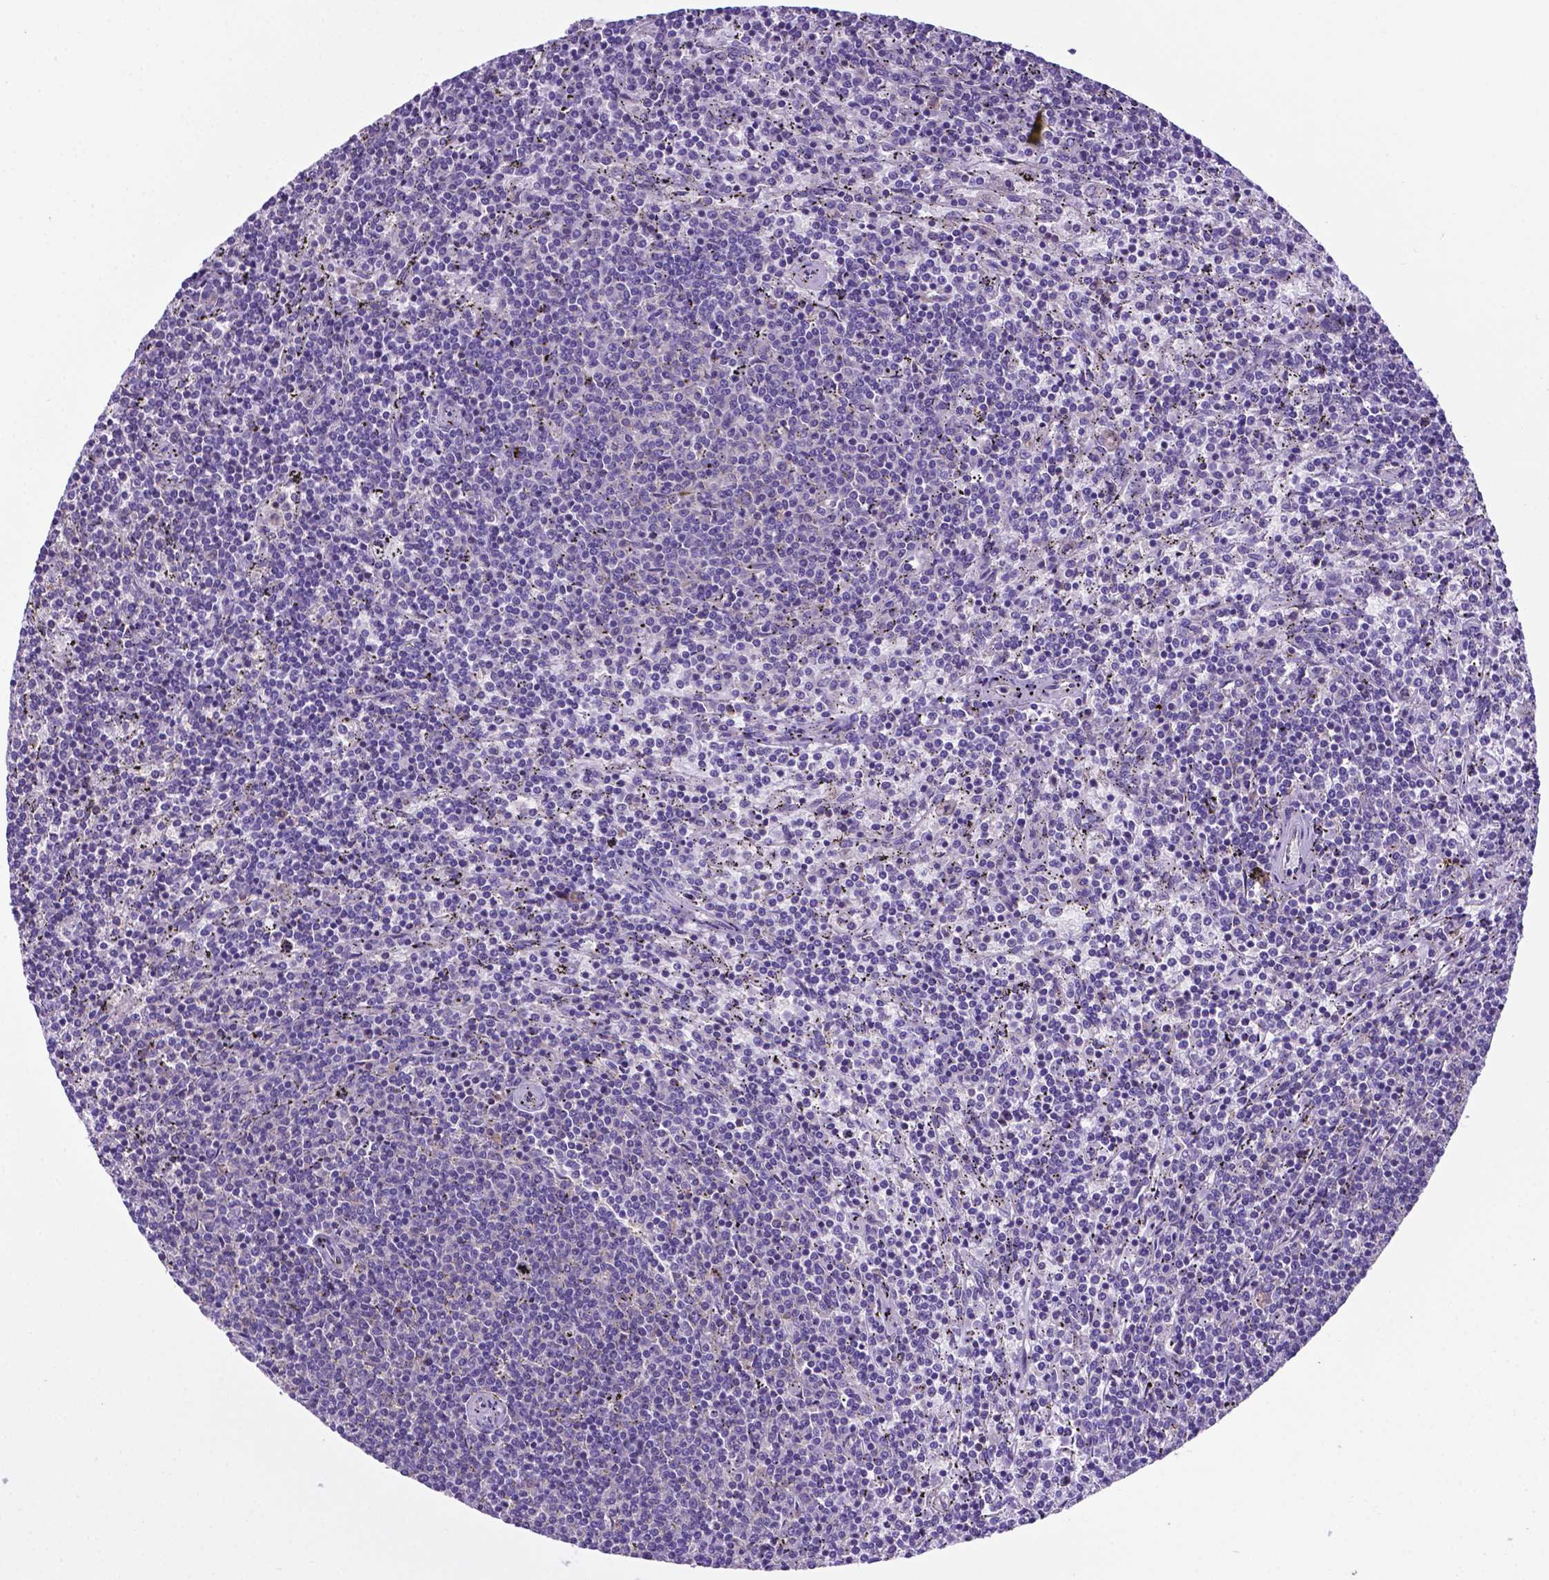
{"staining": {"intensity": "negative", "quantity": "none", "location": "none"}, "tissue": "lymphoma", "cell_type": "Tumor cells", "image_type": "cancer", "snomed": [{"axis": "morphology", "description": "Malignant lymphoma, non-Hodgkin's type, Low grade"}, {"axis": "topography", "description": "Spleen"}], "caption": "An immunohistochemistry (IHC) photomicrograph of lymphoma is shown. There is no staining in tumor cells of lymphoma. (DAB (3,3'-diaminobenzidine) immunohistochemistry with hematoxylin counter stain).", "gene": "RPL6", "patient": {"sex": "female", "age": 50}}